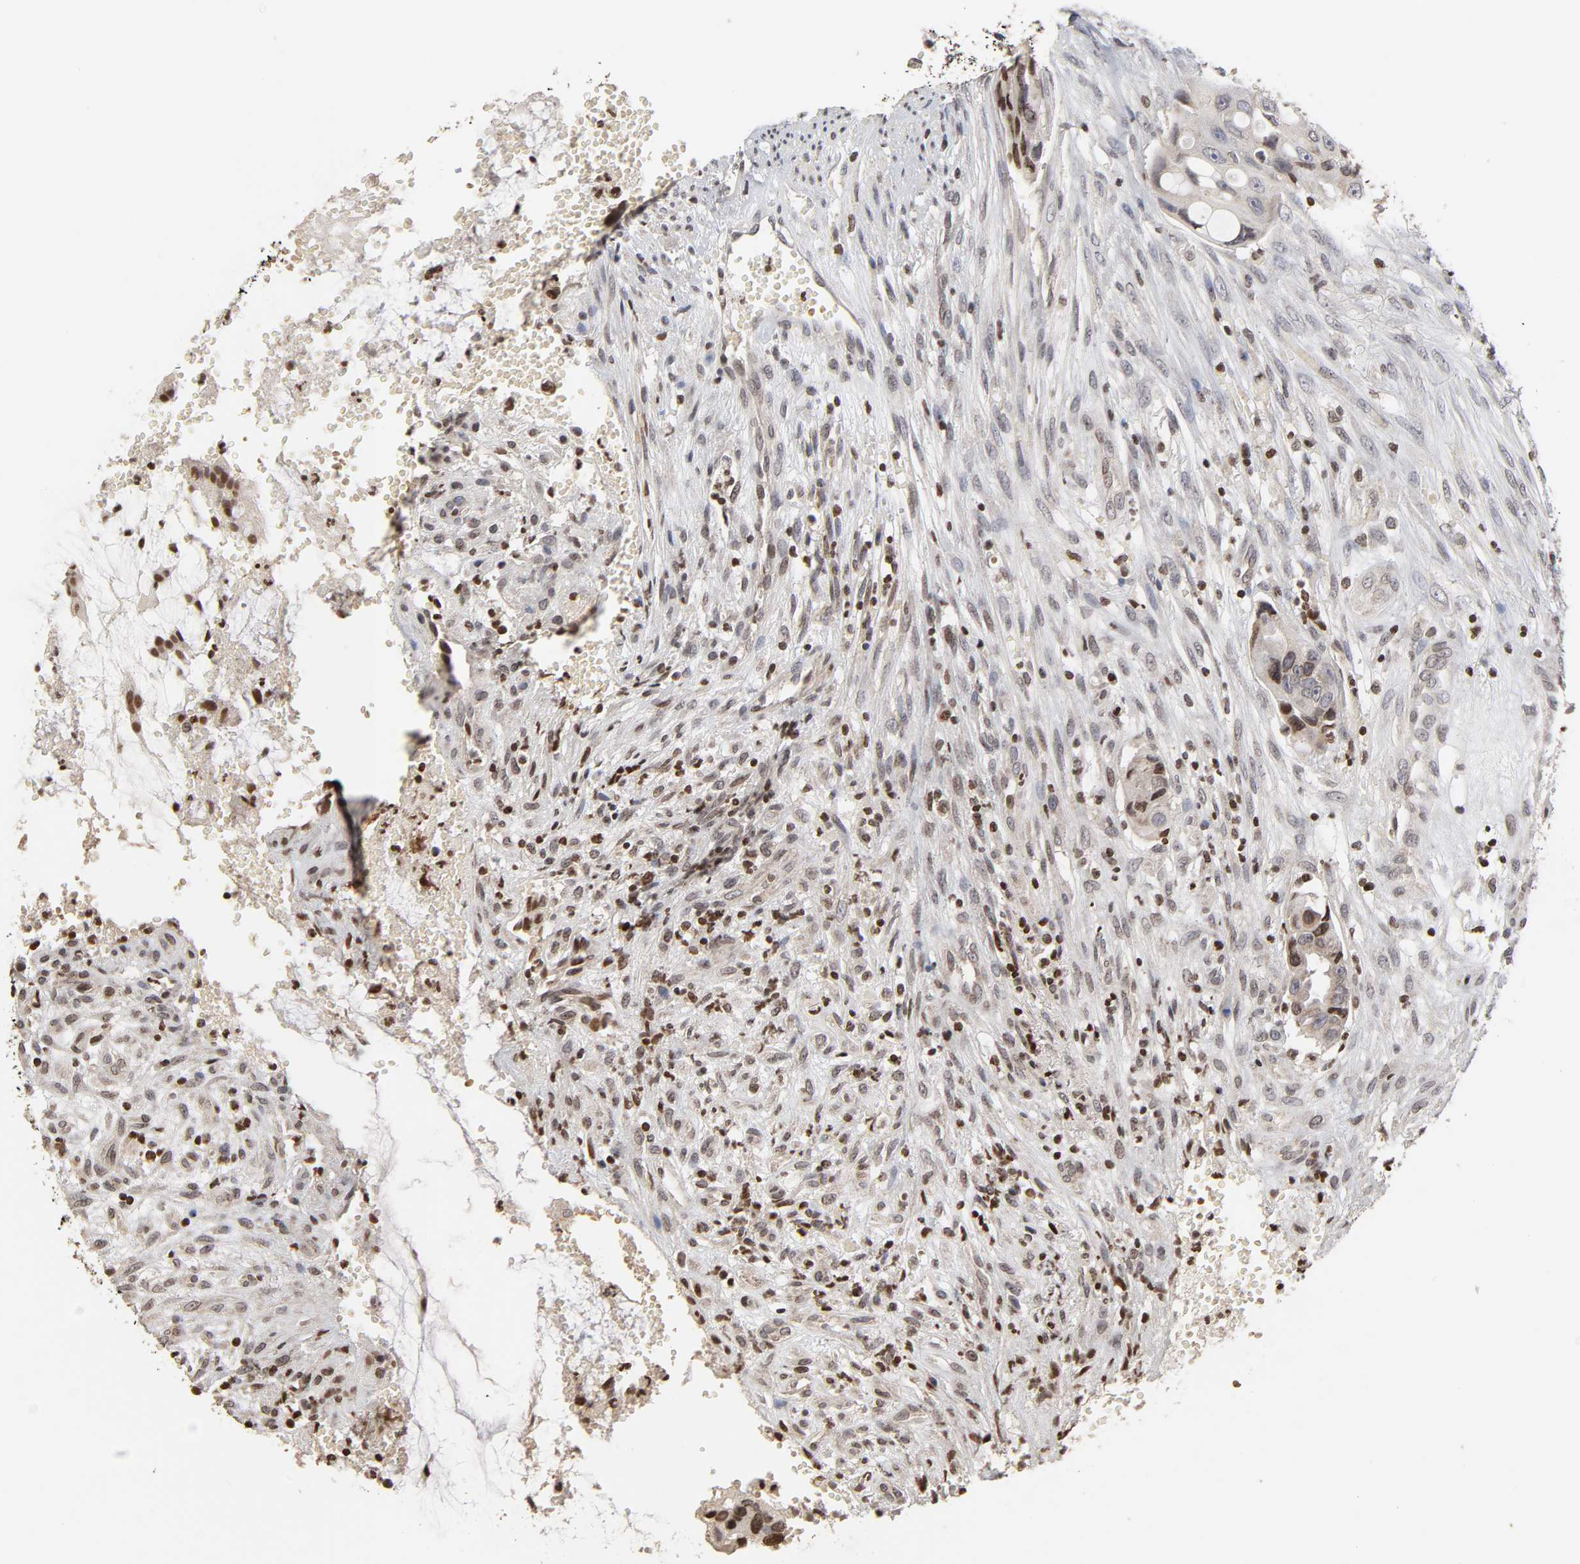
{"staining": {"intensity": "strong", "quantity": "<25%", "location": "nuclear"}, "tissue": "colorectal cancer", "cell_type": "Tumor cells", "image_type": "cancer", "snomed": [{"axis": "morphology", "description": "Adenocarcinoma, NOS"}, {"axis": "topography", "description": "Colon"}], "caption": "Colorectal cancer stained with immunohistochemistry (IHC) displays strong nuclear expression in about <25% of tumor cells.", "gene": "ZNF473", "patient": {"sex": "female", "age": 57}}